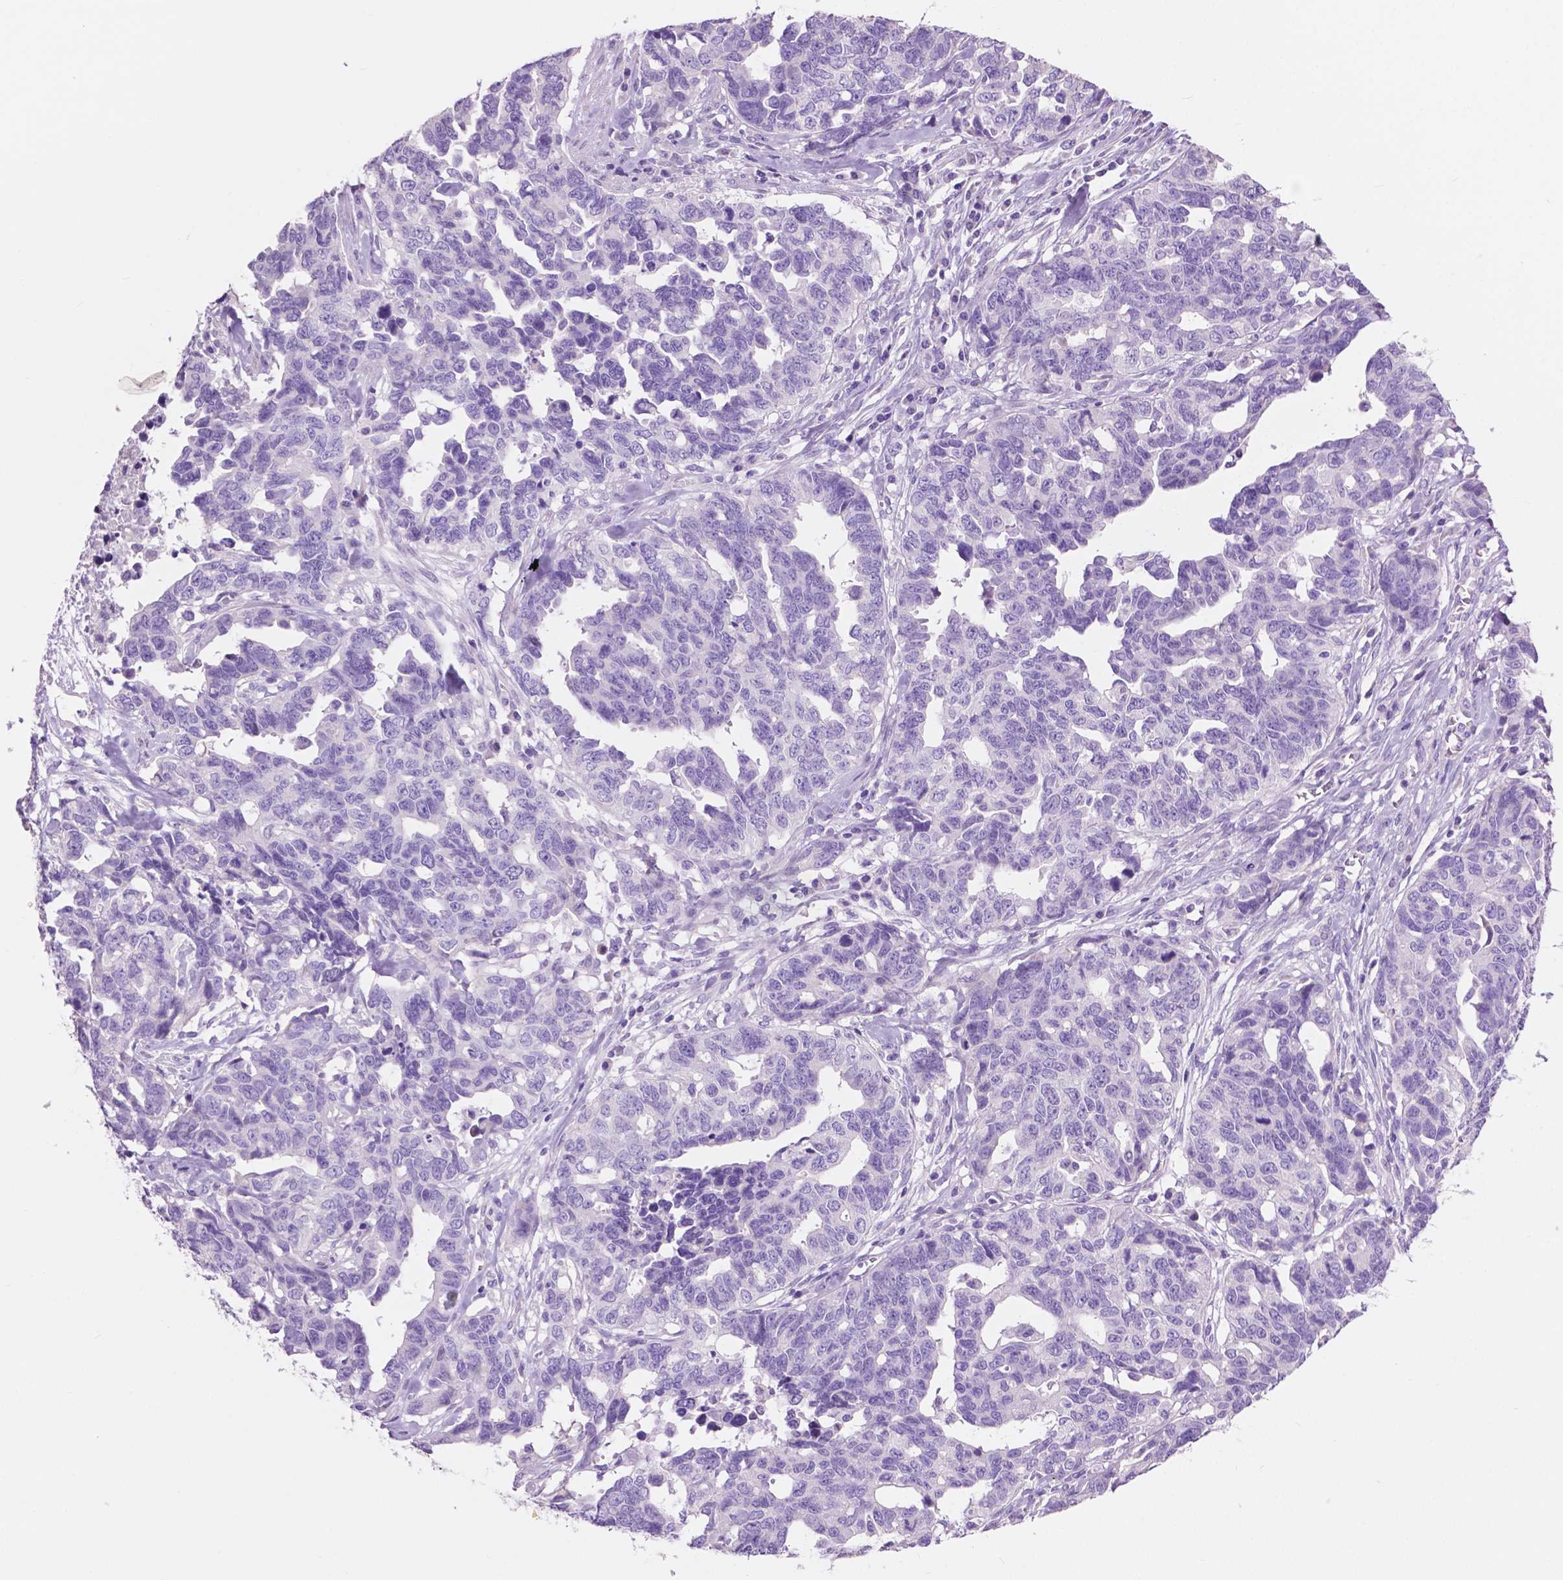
{"staining": {"intensity": "negative", "quantity": "none", "location": "none"}, "tissue": "ovarian cancer", "cell_type": "Tumor cells", "image_type": "cancer", "snomed": [{"axis": "morphology", "description": "Cystadenocarcinoma, serous, NOS"}, {"axis": "topography", "description": "Ovary"}], "caption": "An immunohistochemistry (IHC) image of ovarian serous cystadenocarcinoma is shown. There is no staining in tumor cells of ovarian serous cystadenocarcinoma.", "gene": "CLDN17", "patient": {"sex": "female", "age": 69}}